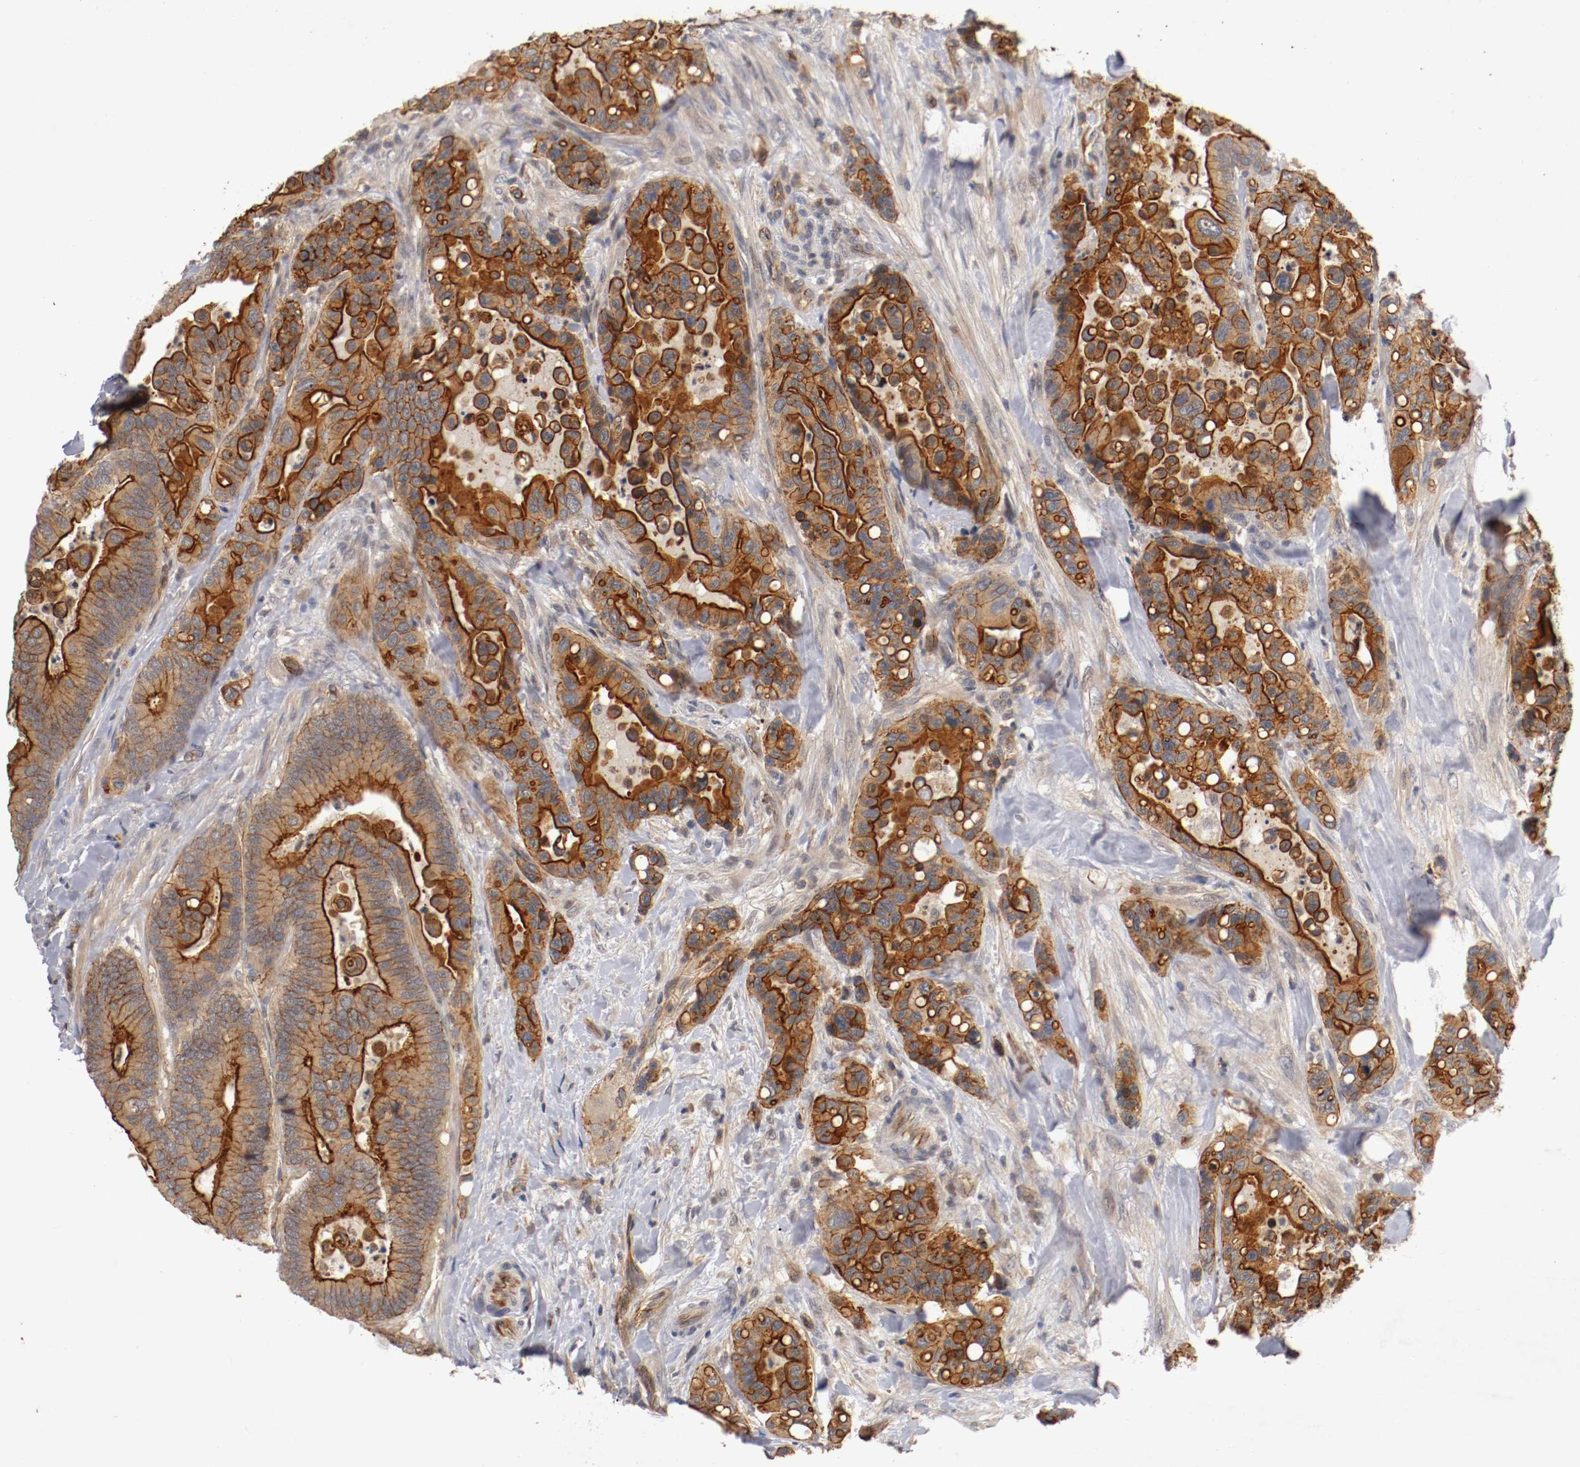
{"staining": {"intensity": "strong", "quantity": ">75%", "location": "cytoplasmic/membranous"}, "tissue": "colorectal cancer", "cell_type": "Tumor cells", "image_type": "cancer", "snomed": [{"axis": "morphology", "description": "Normal tissue, NOS"}, {"axis": "morphology", "description": "Adenocarcinoma, NOS"}, {"axis": "topography", "description": "Colon"}], "caption": "Human adenocarcinoma (colorectal) stained with a brown dye exhibits strong cytoplasmic/membranous positive positivity in about >75% of tumor cells.", "gene": "TYK2", "patient": {"sex": "male", "age": 82}}